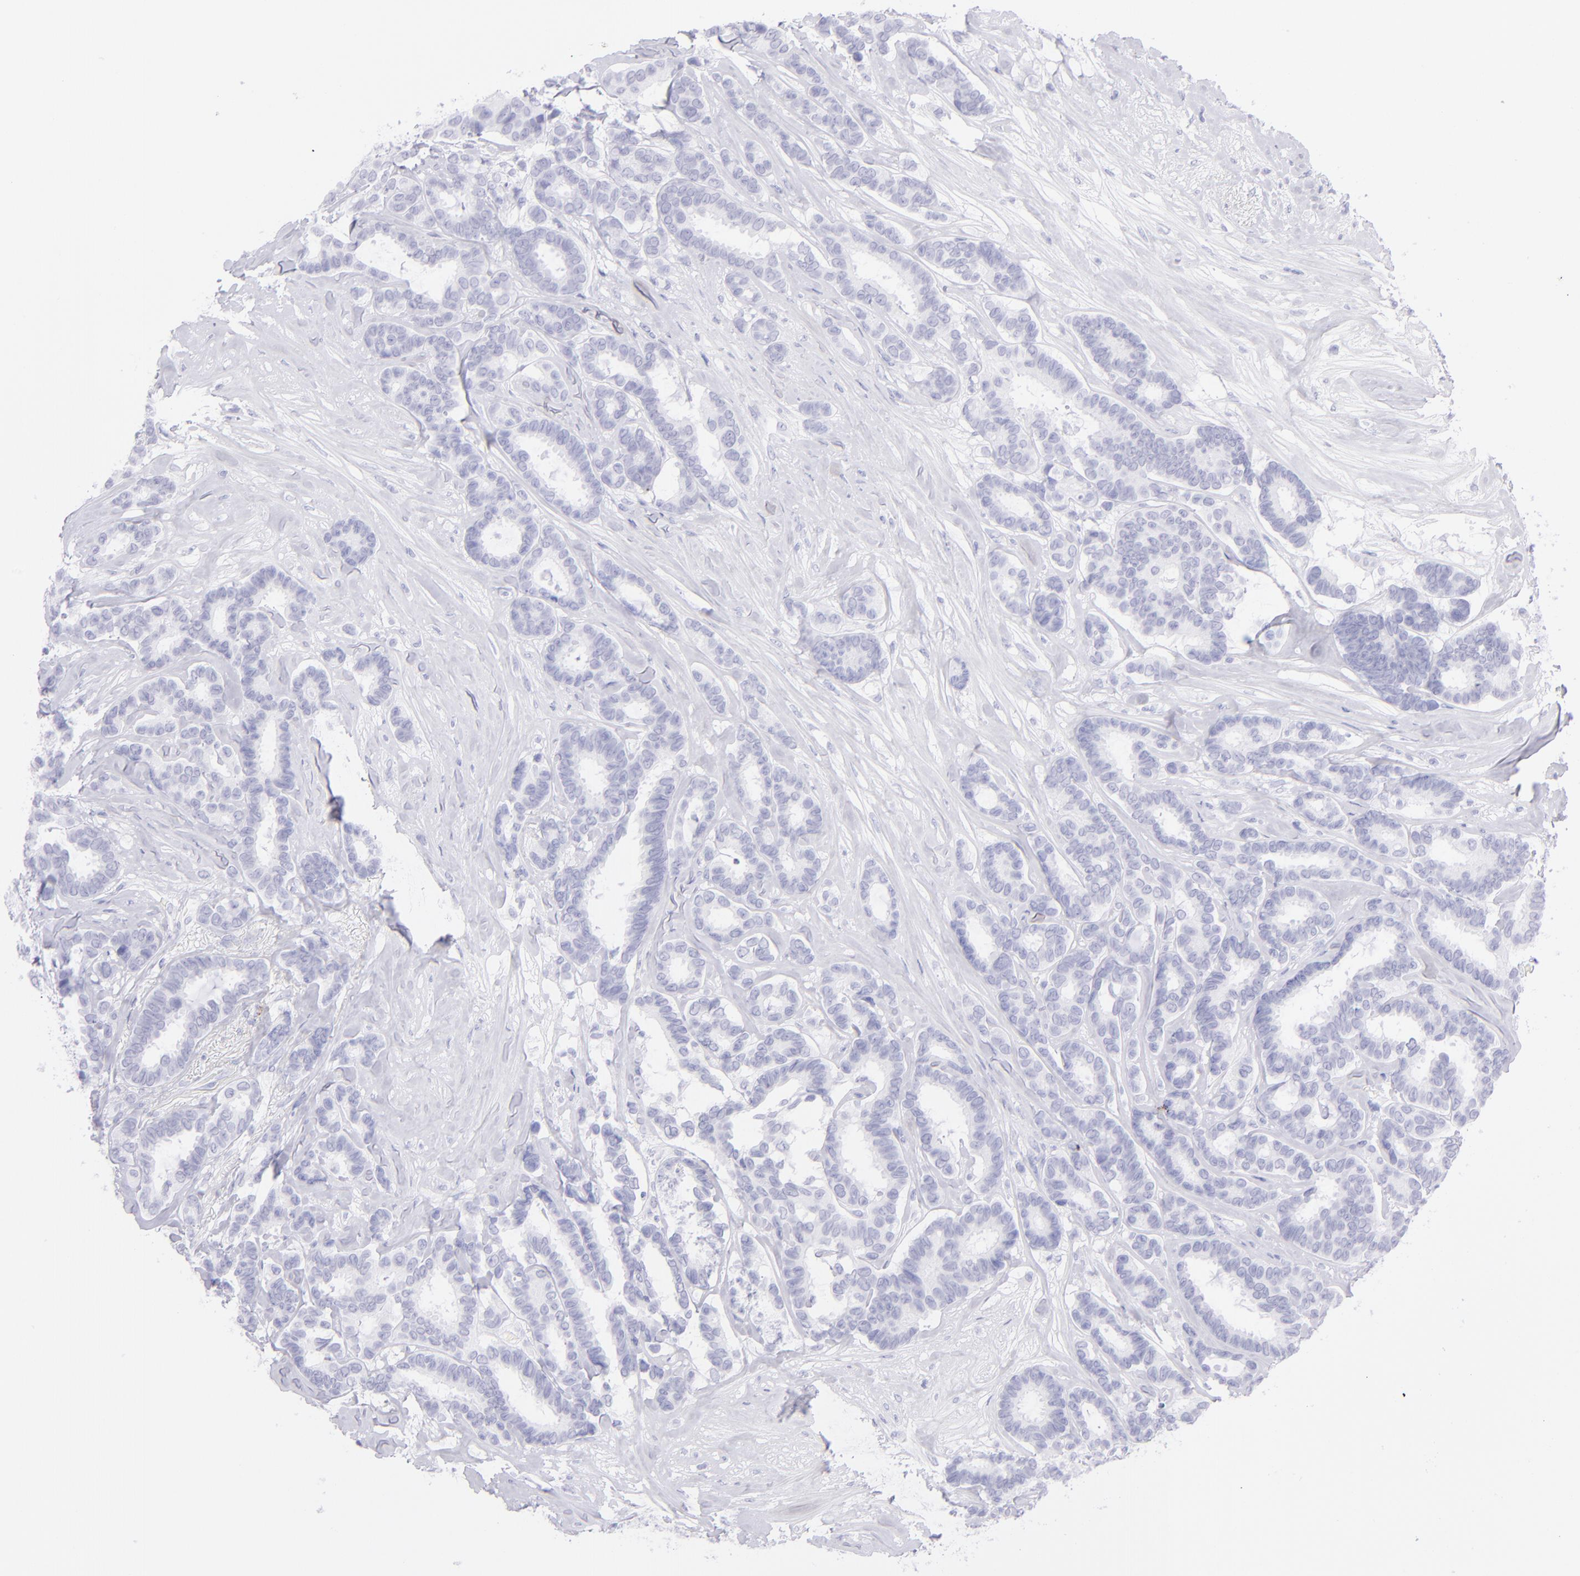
{"staining": {"intensity": "negative", "quantity": "none", "location": "none"}, "tissue": "breast cancer", "cell_type": "Tumor cells", "image_type": "cancer", "snomed": [{"axis": "morphology", "description": "Duct carcinoma"}, {"axis": "topography", "description": "Breast"}], "caption": "This image is of breast infiltrating ductal carcinoma stained with immunohistochemistry to label a protein in brown with the nuclei are counter-stained blue. There is no expression in tumor cells.", "gene": "CD72", "patient": {"sex": "female", "age": 87}}